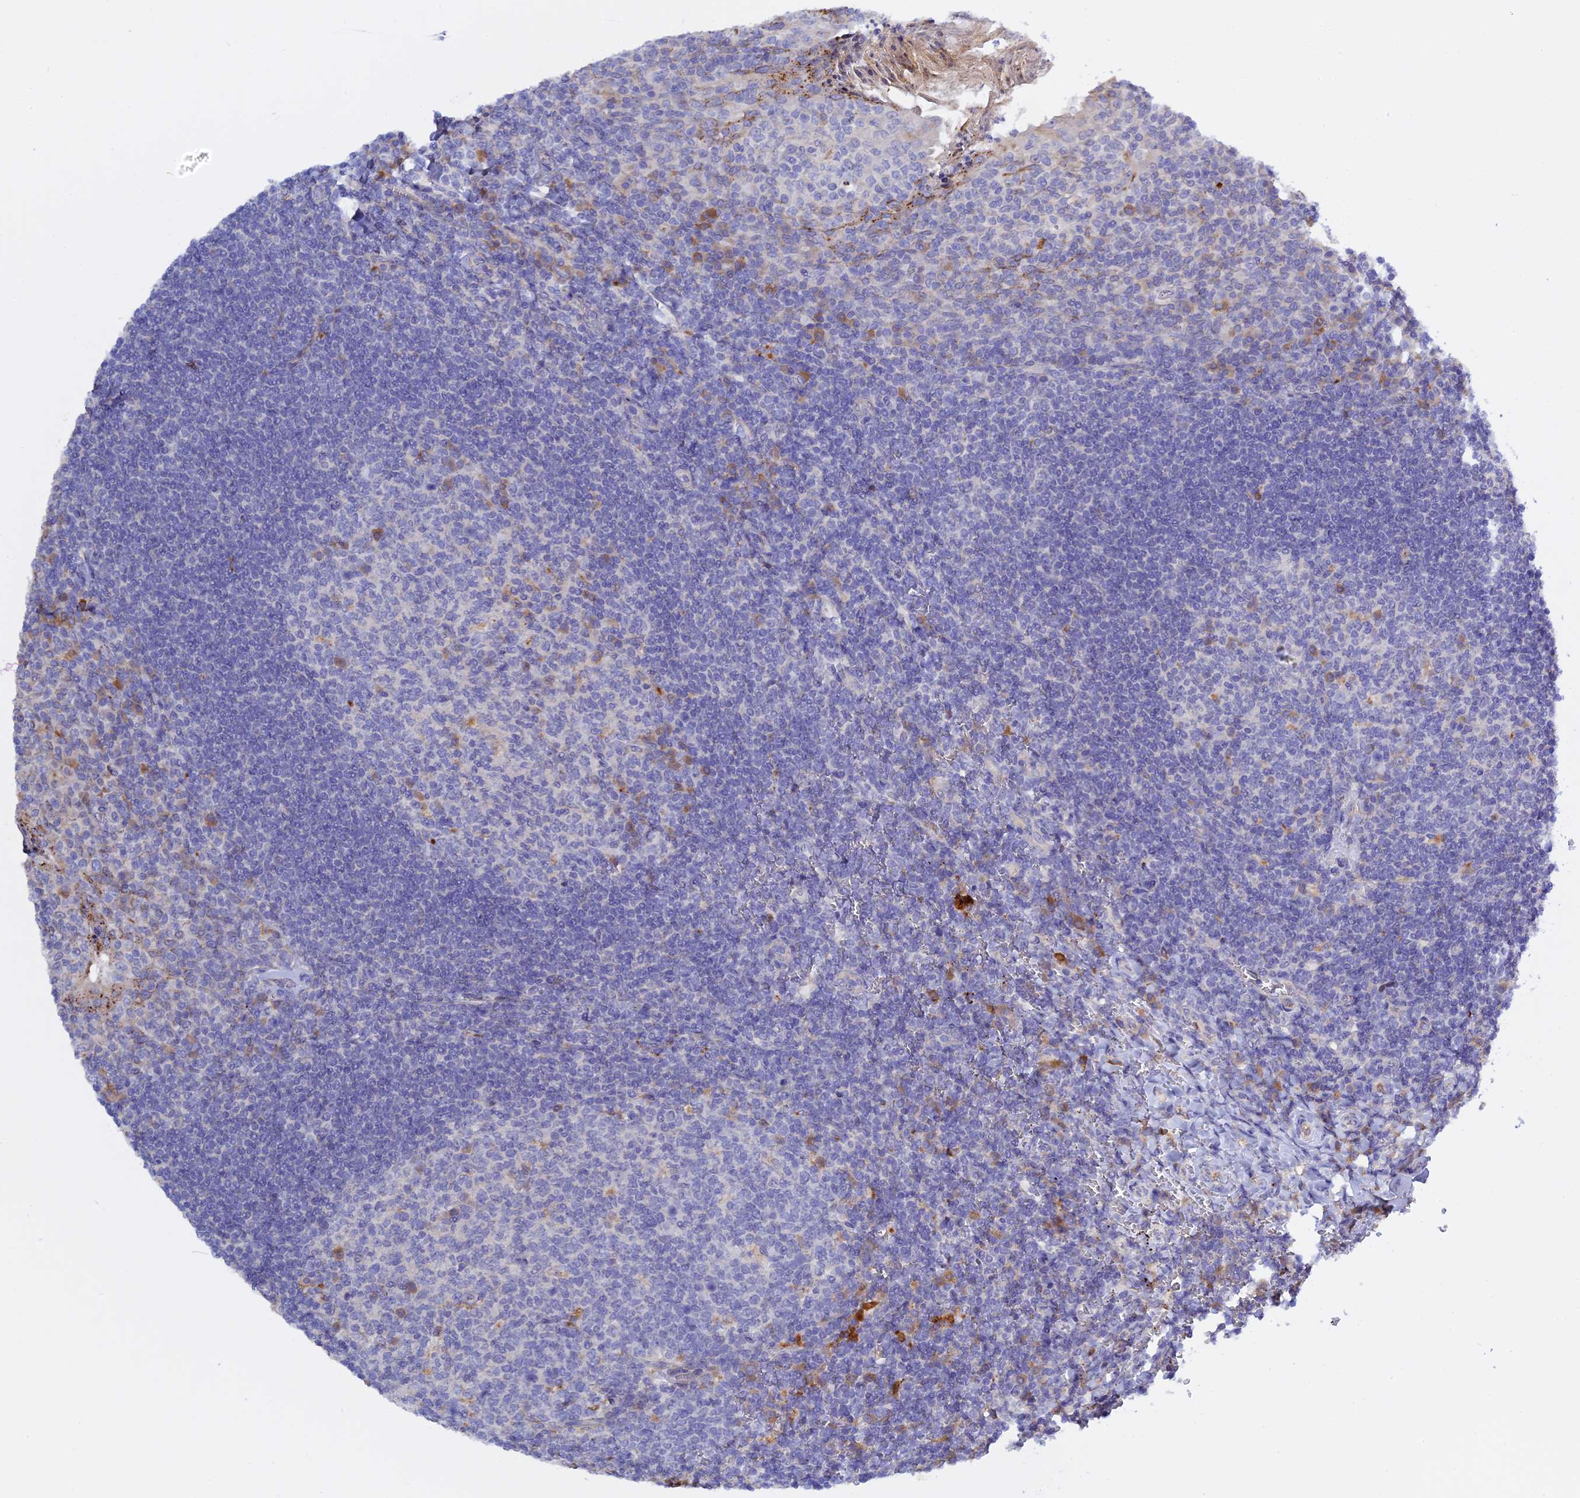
{"staining": {"intensity": "moderate", "quantity": "<25%", "location": "cytoplasmic/membranous"}, "tissue": "tonsil", "cell_type": "Germinal center cells", "image_type": "normal", "snomed": [{"axis": "morphology", "description": "Normal tissue, NOS"}, {"axis": "topography", "description": "Tonsil"}], "caption": "Protein analysis of normal tonsil shows moderate cytoplasmic/membranous staining in about <25% of germinal center cells.", "gene": "RPGRIP1L", "patient": {"sex": "female", "age": 10}}